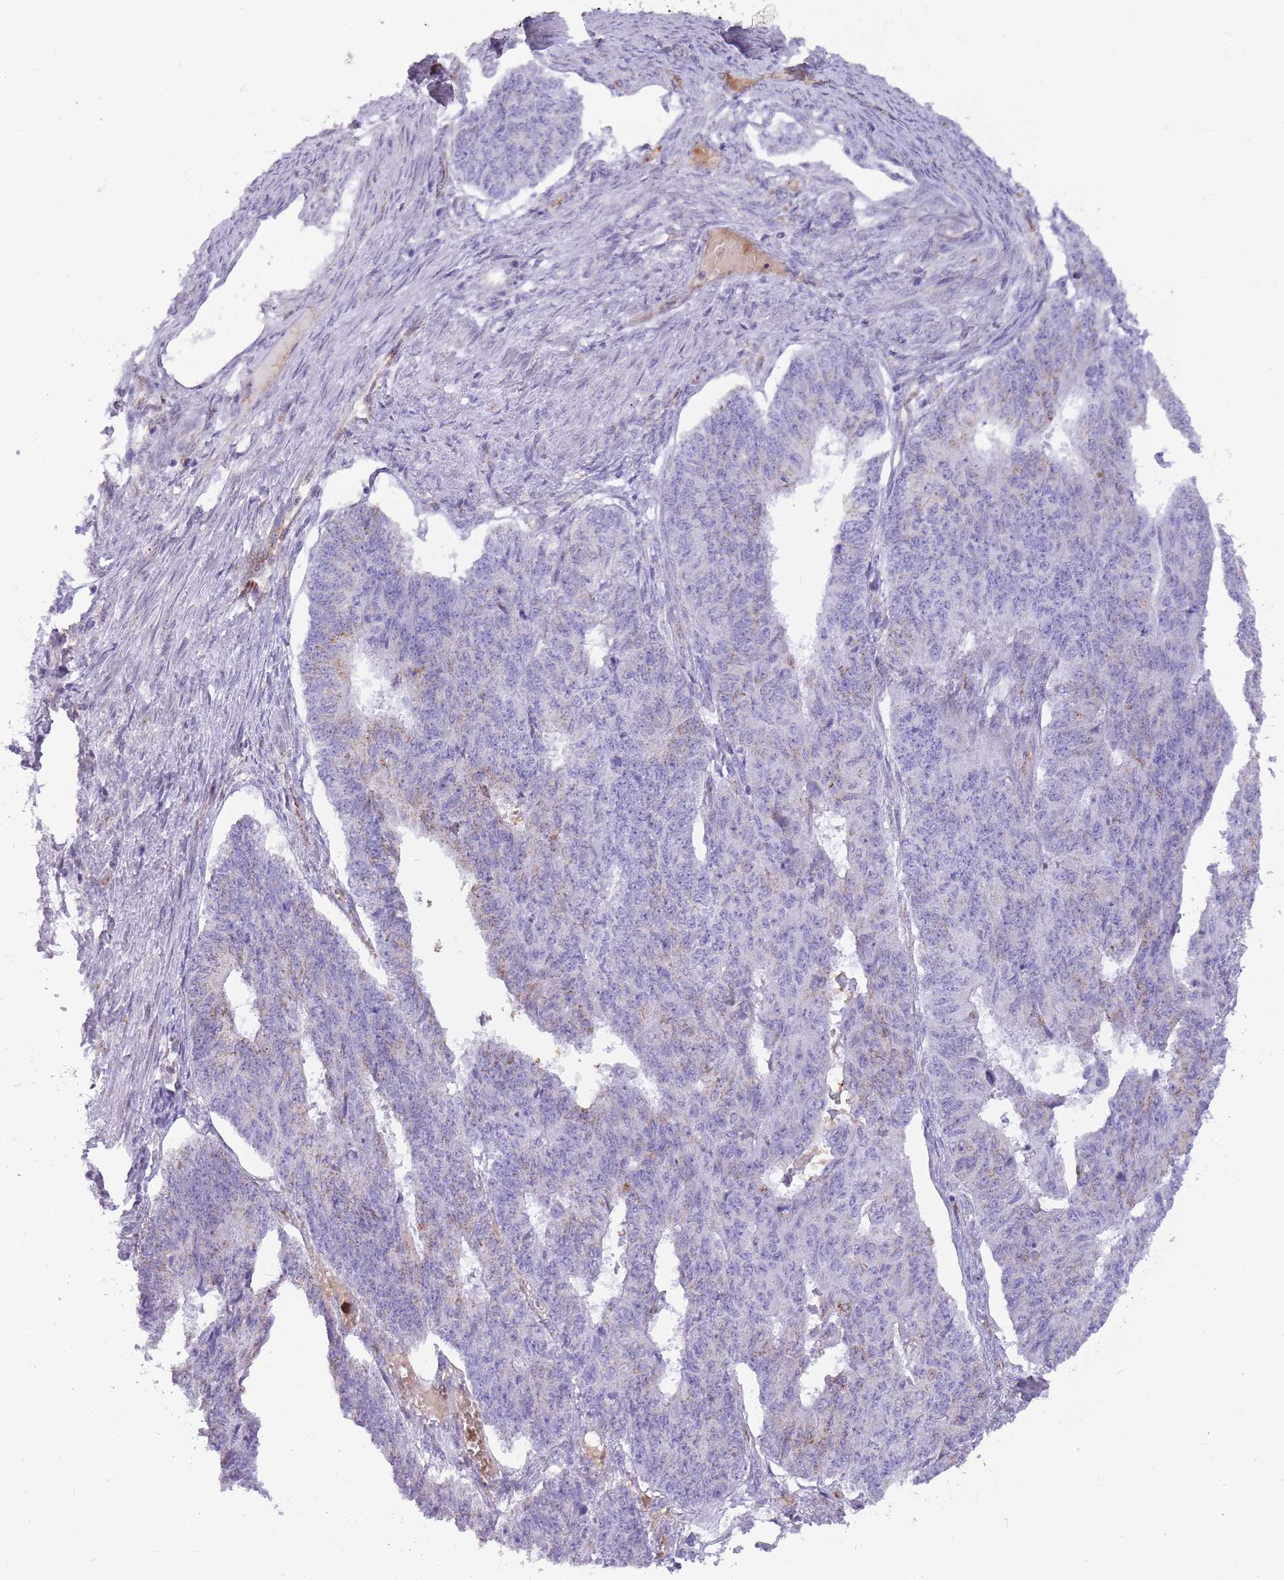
{"staining": {"intensity": "weak", "quantity": "<25%", "location": "cytoplasmic/membranous"}, "tissue": "endometrial cancer", "cell_type": "Tumor cells", "image_type": "cancer", "snomed": [{"axis": "morphology", "description": "Adenocarcinoma, NOS"}, {"axis": "topography", "description": "Endometrium"}], "caption": "High magnification brightfield microscopy of endometrial adenocarcinoma stained with DAB (brown) and counterstained with hematoxylin (blue): tumor cells show no significant positivity.", "gene": "PCNX1", "patient": {"sex": "female", "age": 32}}